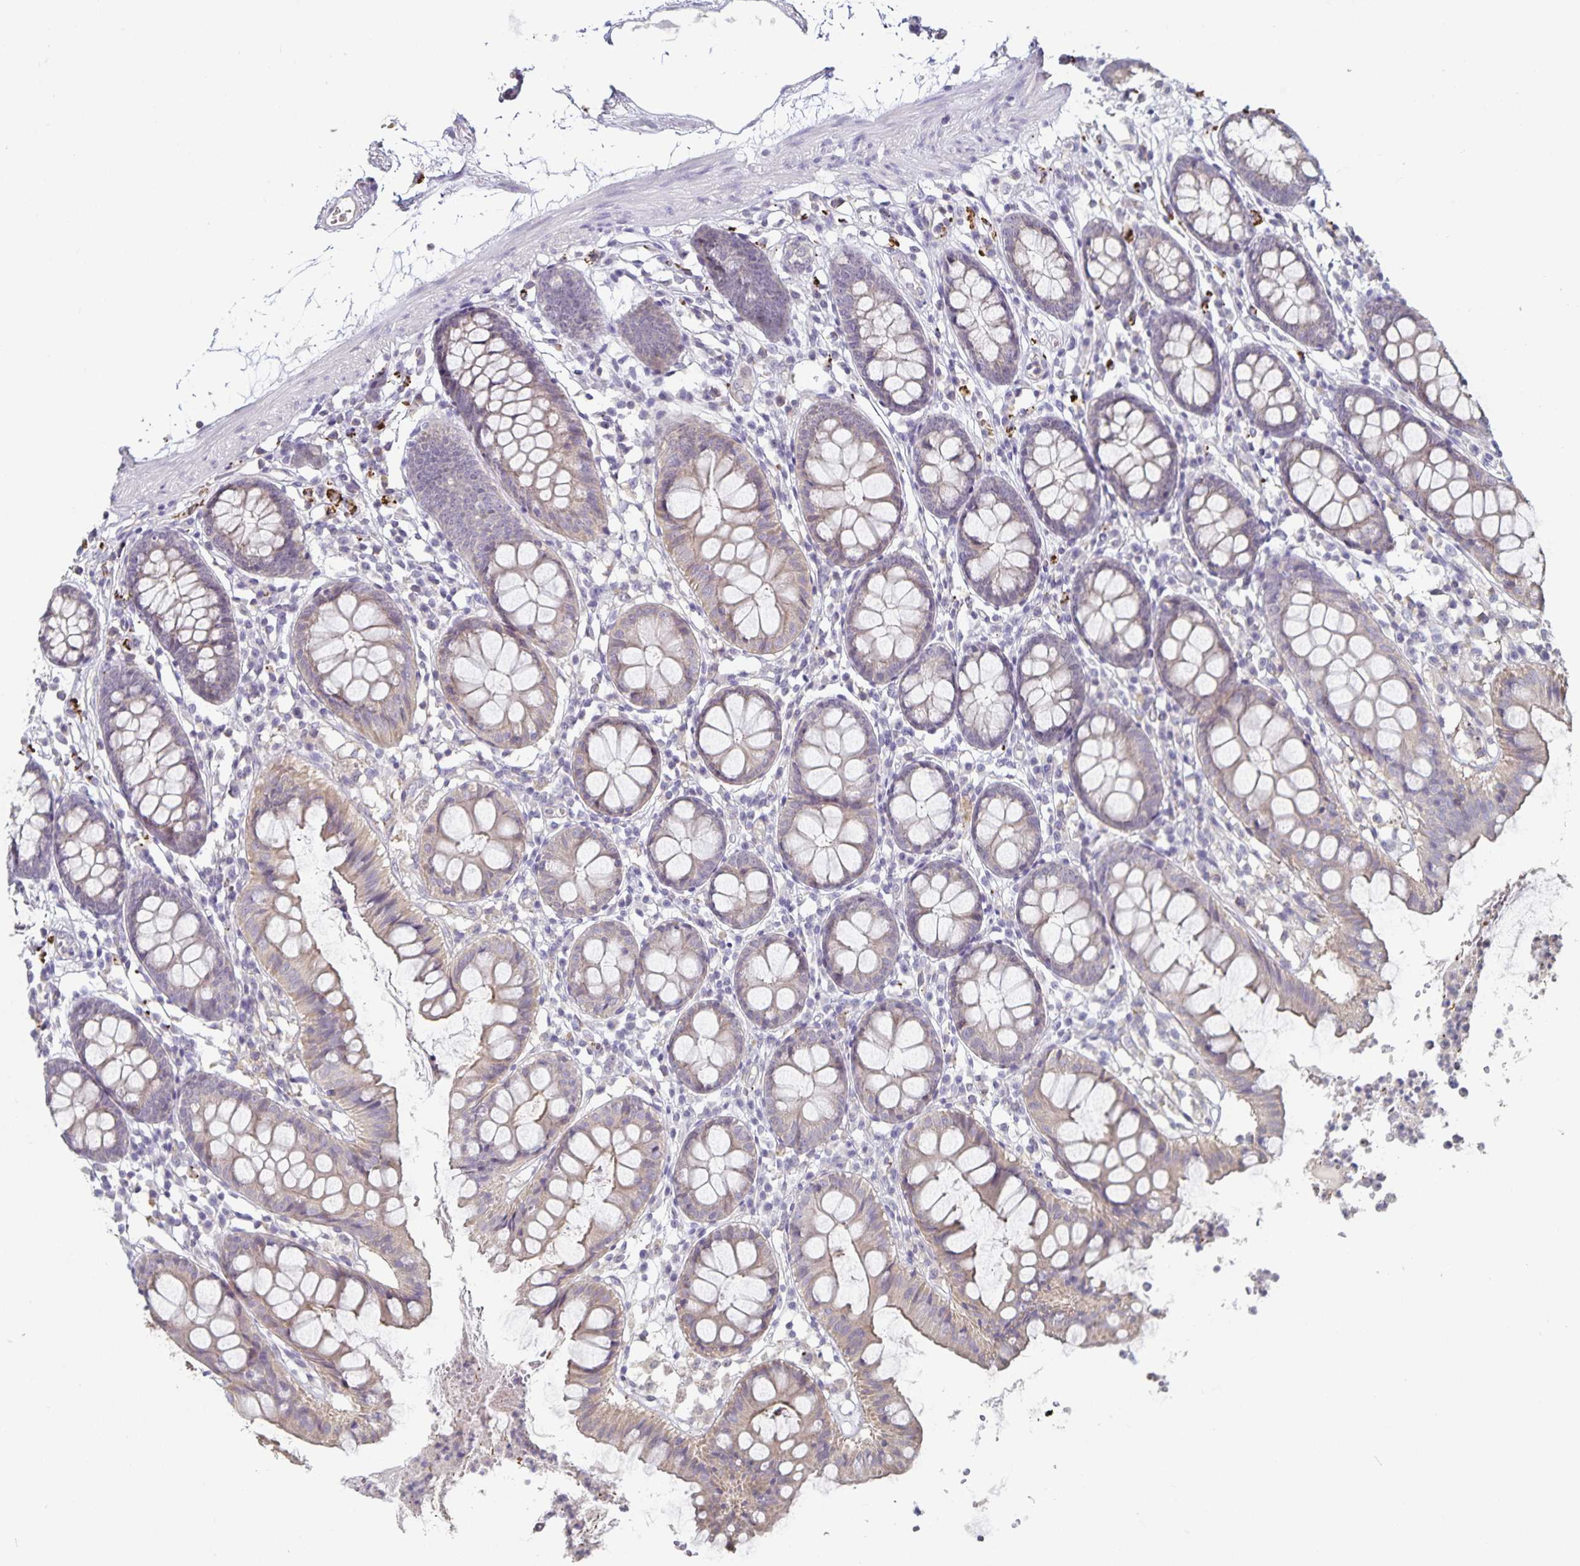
{"staining": {"intensity": "negative", "quantity": "none", "location": "none"}, "tissue": "colon", "cell_type": "Endothelial cells", "image_type": "normal", "snomed": [{"axis": "morphology", "description": "Normal tissue, NOS"}, {"axis": "topography", "description": "Colon"}], "caption": "This is an IHC photomicrograph of normal human colon. There is no positivity in endothelial cells.", "gene": "DNAH9", "patient": {"sex": "female", "age": 84}}